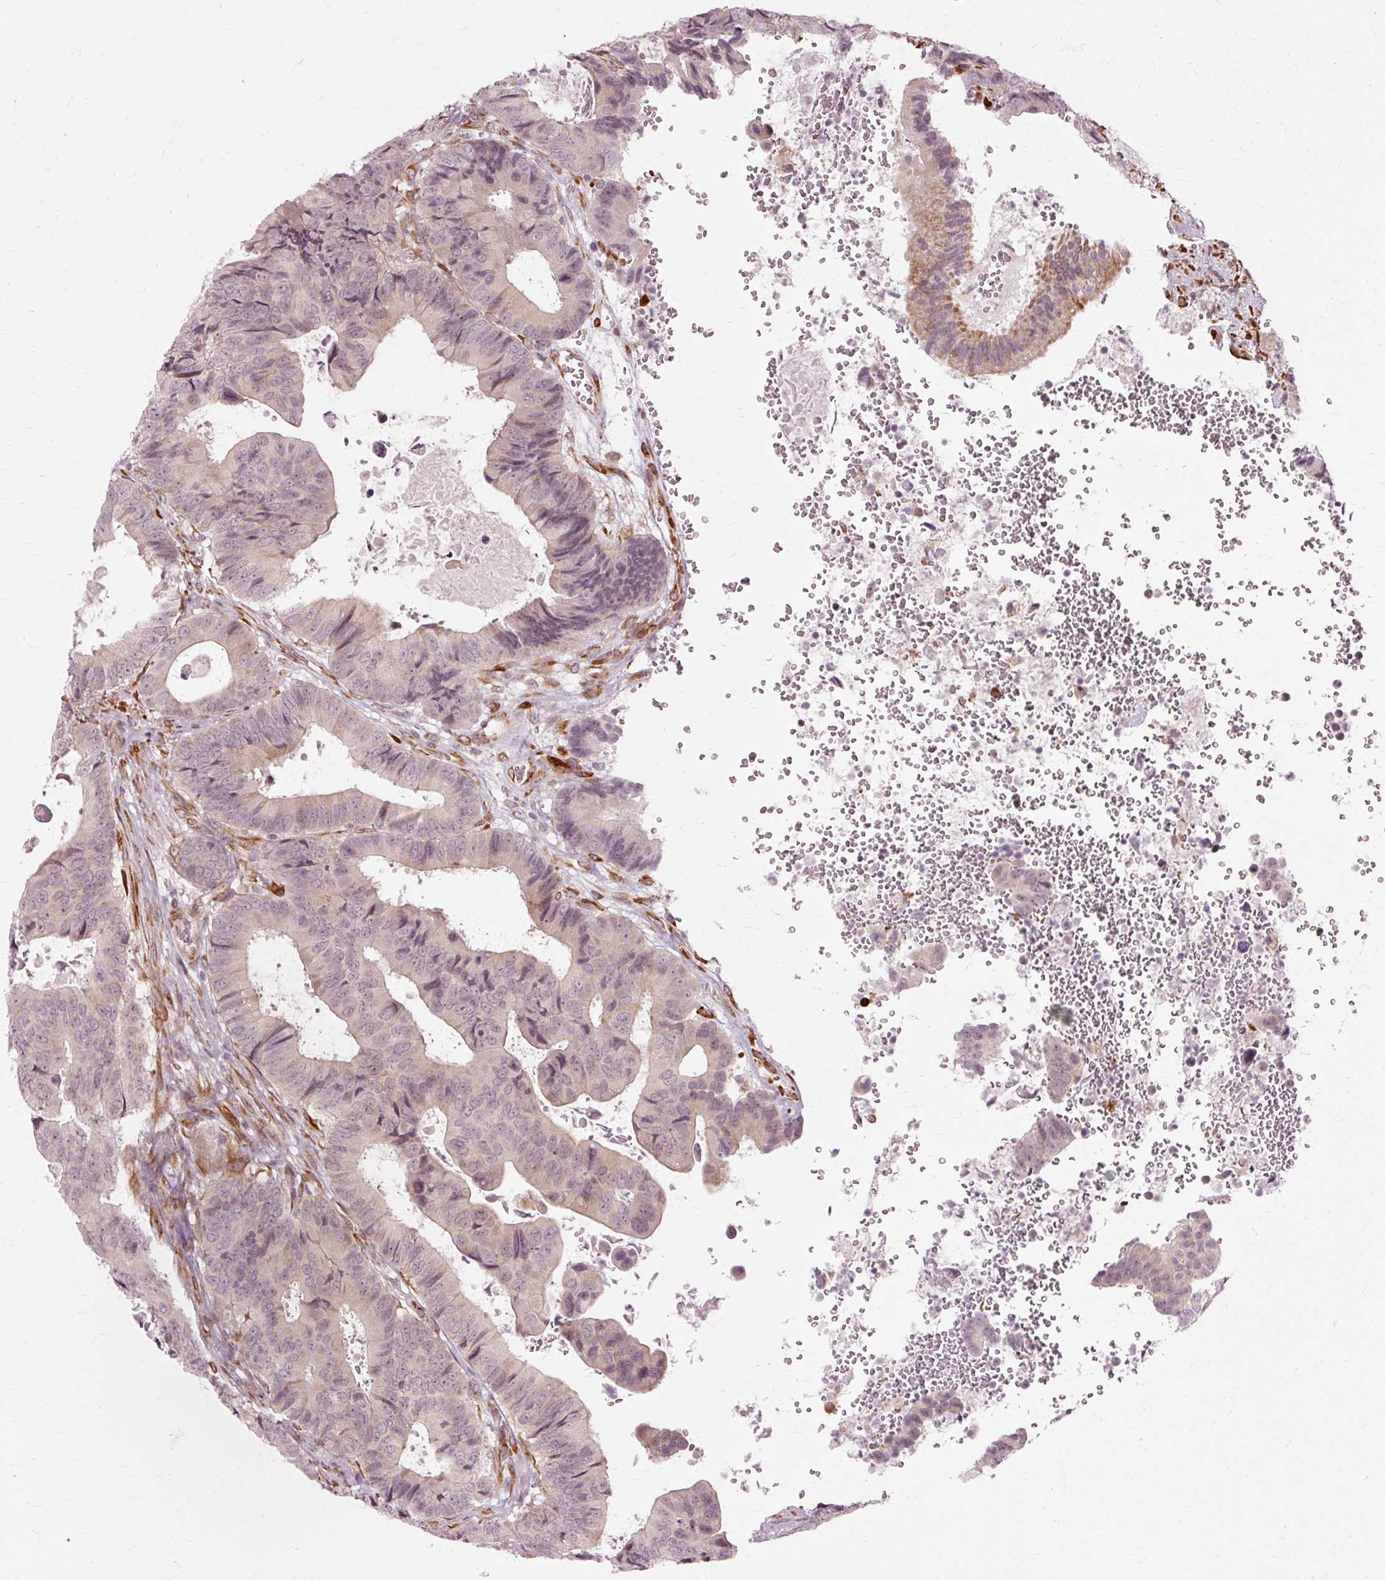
{"staining": {"intensity": "moderate", "quantity": "<25%", "location": "cytoplasmic/membranous"}, "tissue": "colorectal cancer", "cell_type": "Tumor cells", "image_type": "cancer", "snomed": [{"axis": "morphology", "description": "Adenocarcinoma, NOS"}, {"axis": "topography", "description": "Colon"}], "caption": "There is low levels of moderate cytoplasmic/membranous expression in tumor cells of colorectal adenocarcinoma, as demonstrated by immunohistochemical staining (brown color).", "gene": "RGPD5", "patient": {"sex": "male", "age": 85}}